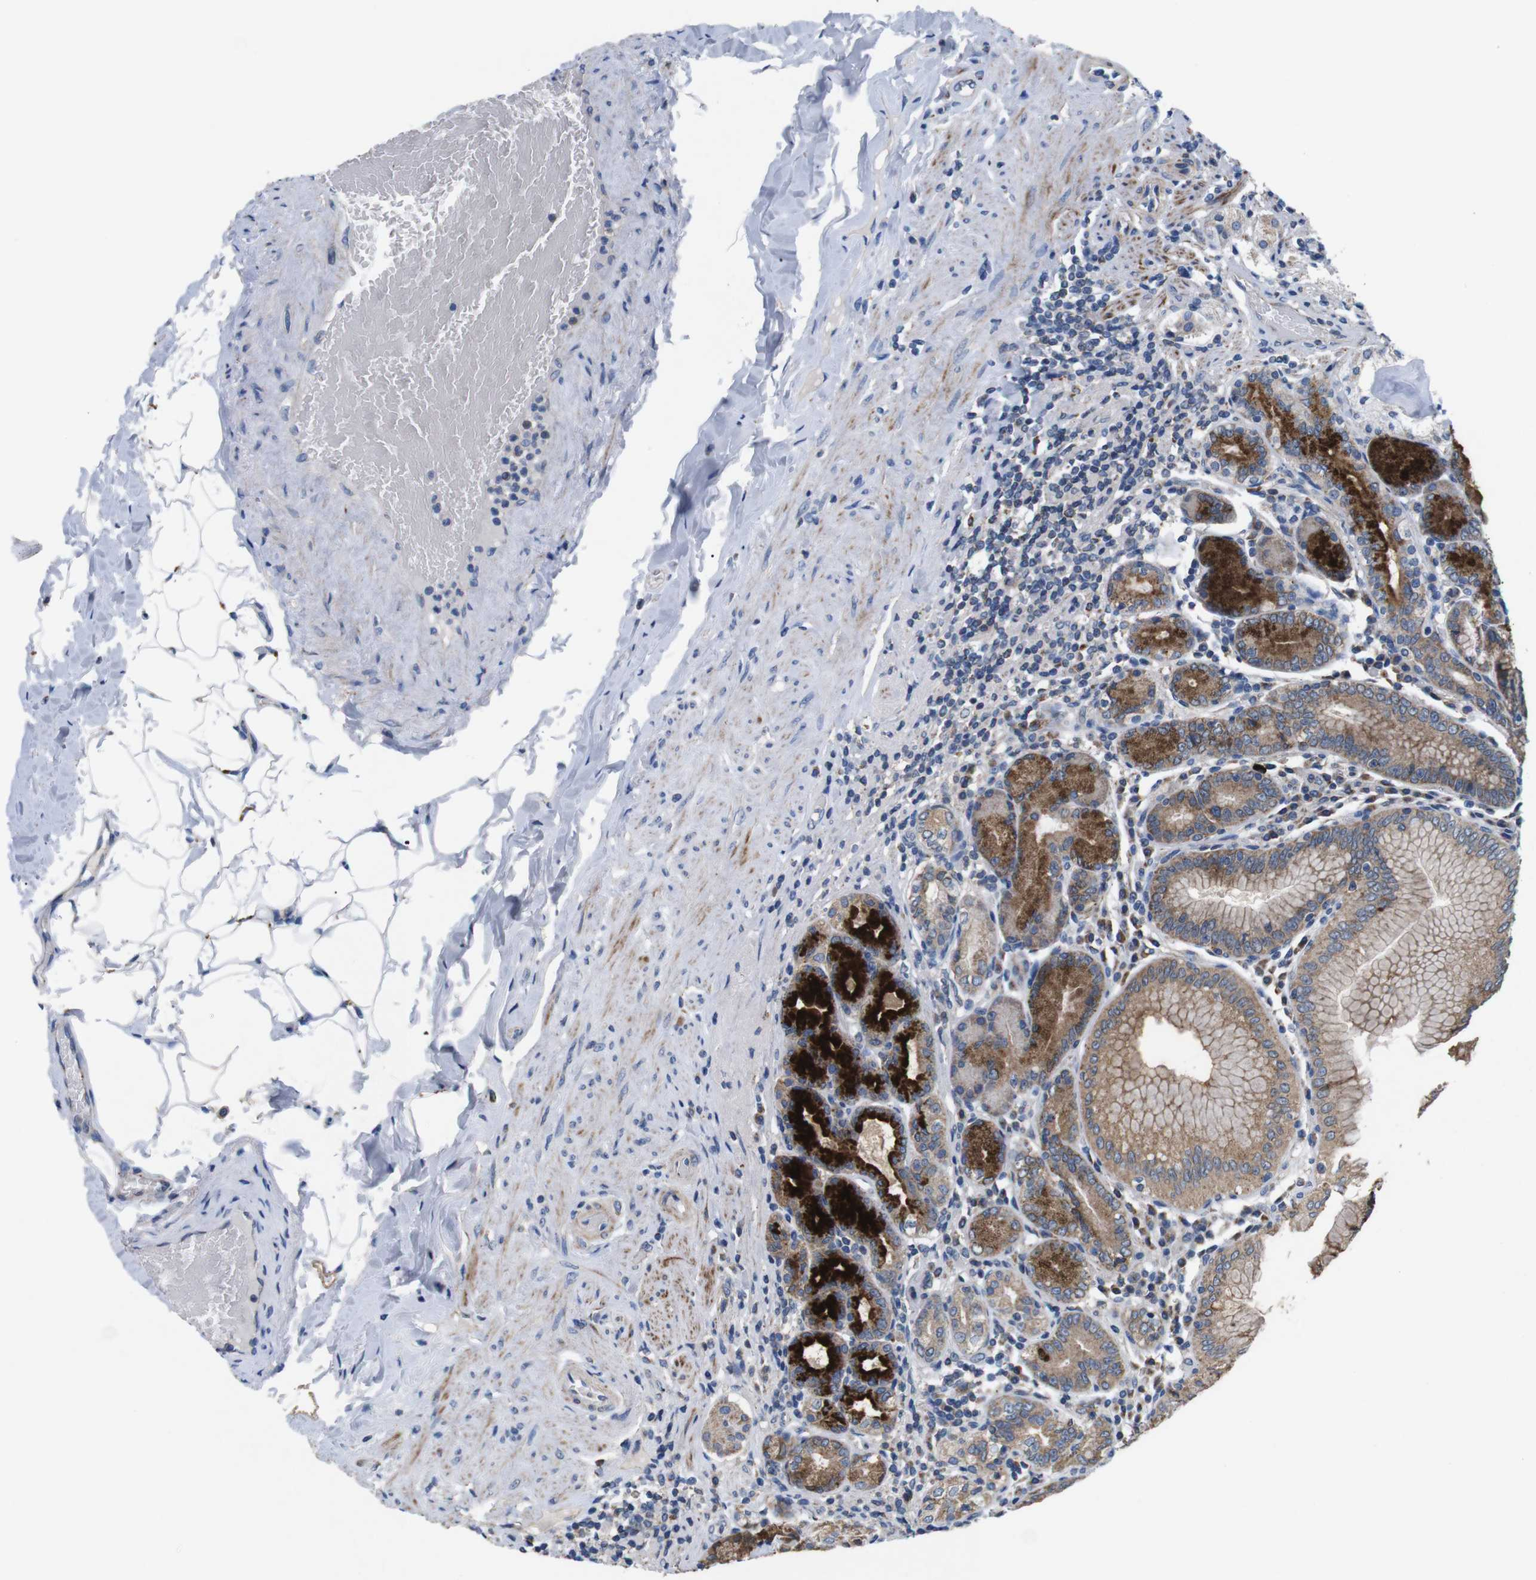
{"staining": {"intensity": "strong", "quantity": ">75%", "location": "cytoplasmic/membranous"}, "tissue": "stomach", "cell_type": "Glandular cells", "image_type": "normal", "snomed": [{"axis": "morphology", "description": "Normal tissue, NOS"}, {"axis": "topography", "description": "Stomach, lower"}], "caption": "High-power microscopy captured an IHC histopathology image of benign stomach, revealing strong cytoplasmic/membranous expression in approximately >75% of glandular cells.", "gene": "F2RL1", "patient": {"sex": "female", "age": 76}}